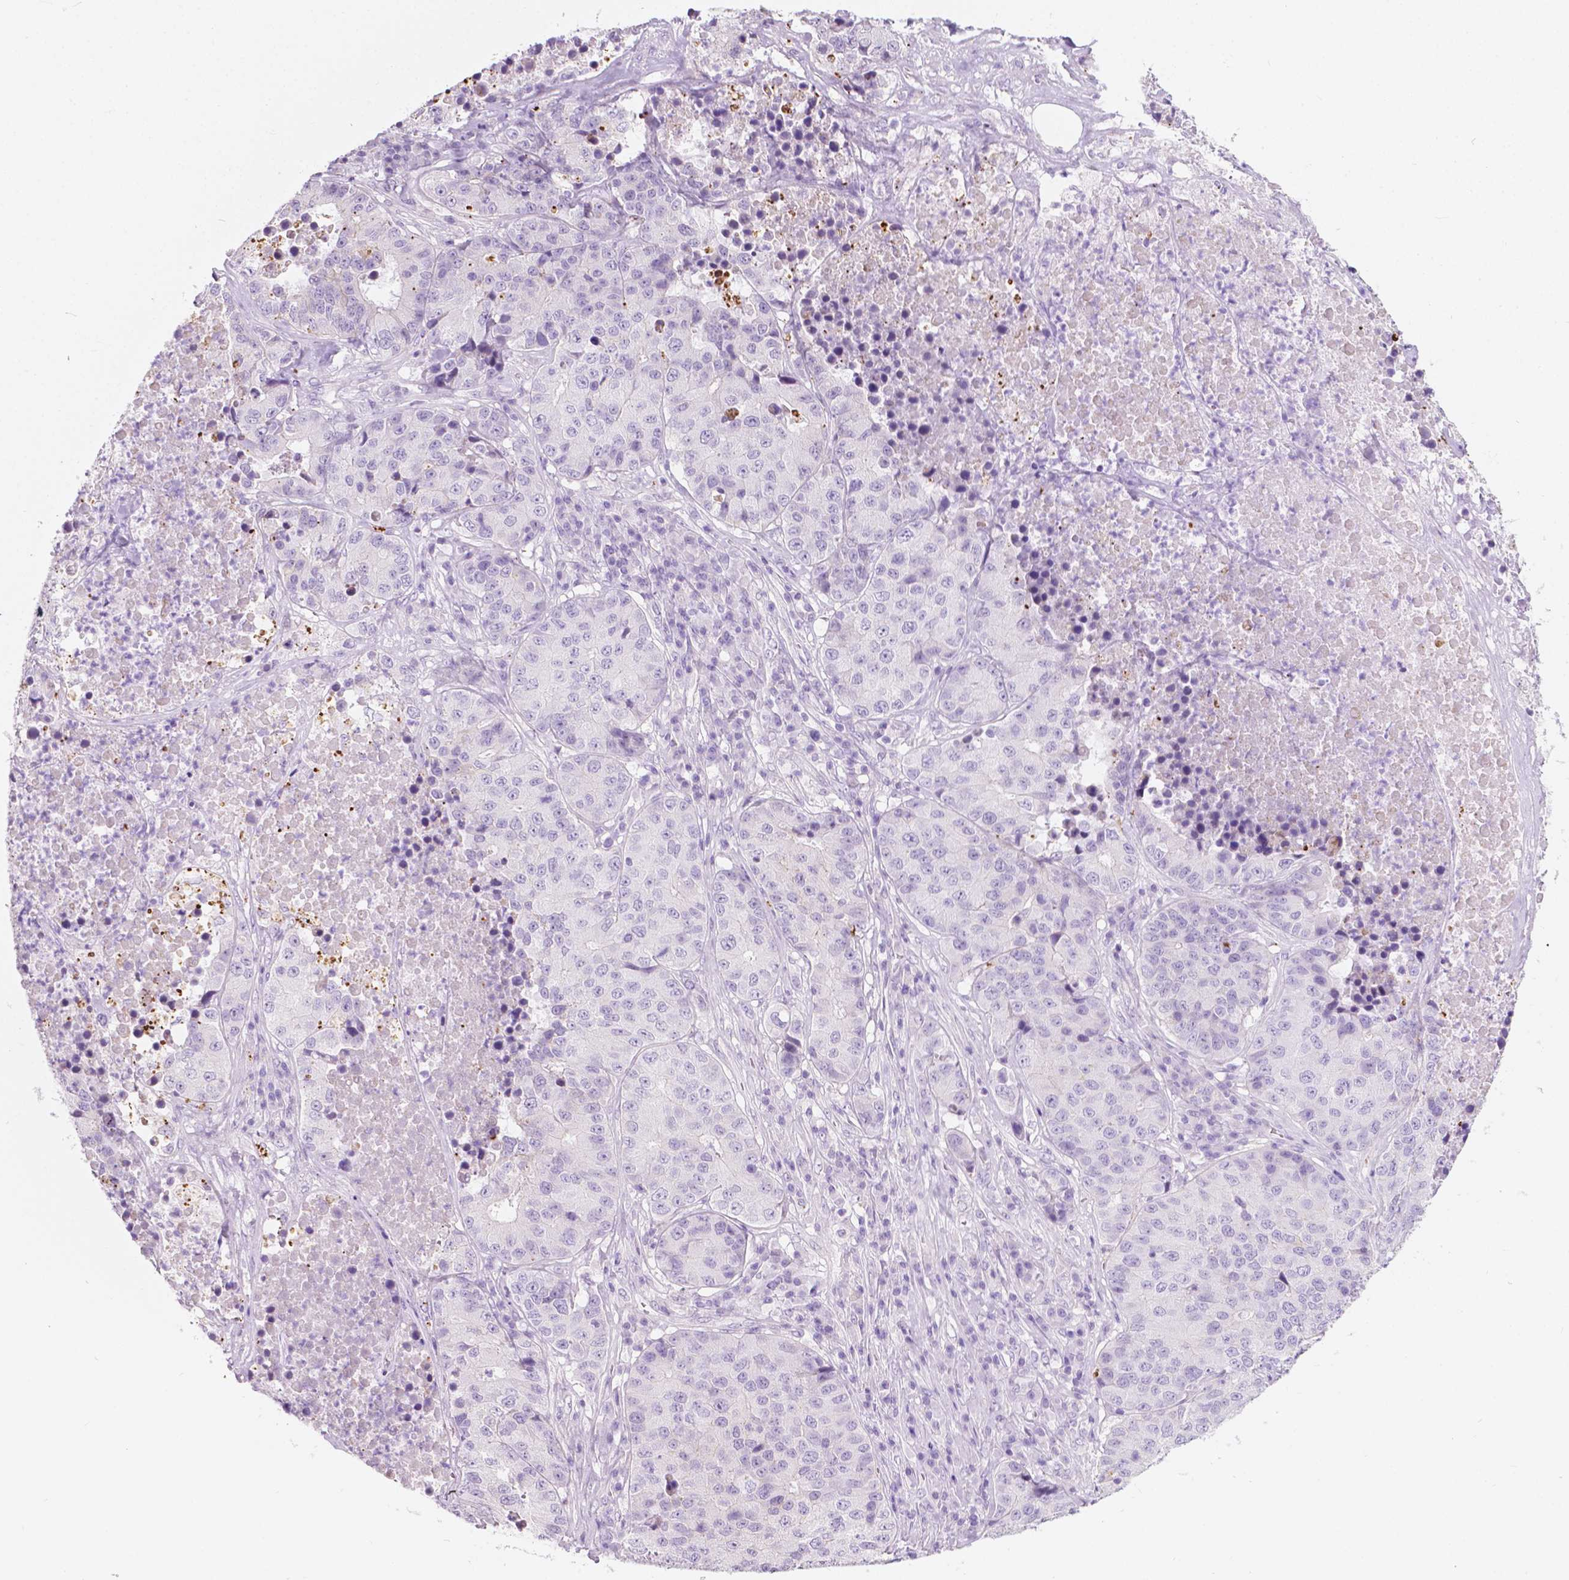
{"staining": {"intensity": "negative", "quantity": "none", "location": "none"}, "tissue": "stomach cancer", "cell_type": "Tumor cells", "image_type": "cancer", "snomed": [{"axis": "morphology", "description": "Adenocarcinoma, NOS"}, {"axis": "topography", "description": "Stomach"}], "caption": "Immunohistochemistry of human stomach cancer displays no staining in tumor cells. (Brightfield microscopy of DAB immunohistochemistry (IHC) at high magnification).", "gene": "NOS1AP", "patient": {"sex": "male", "age": 71}}